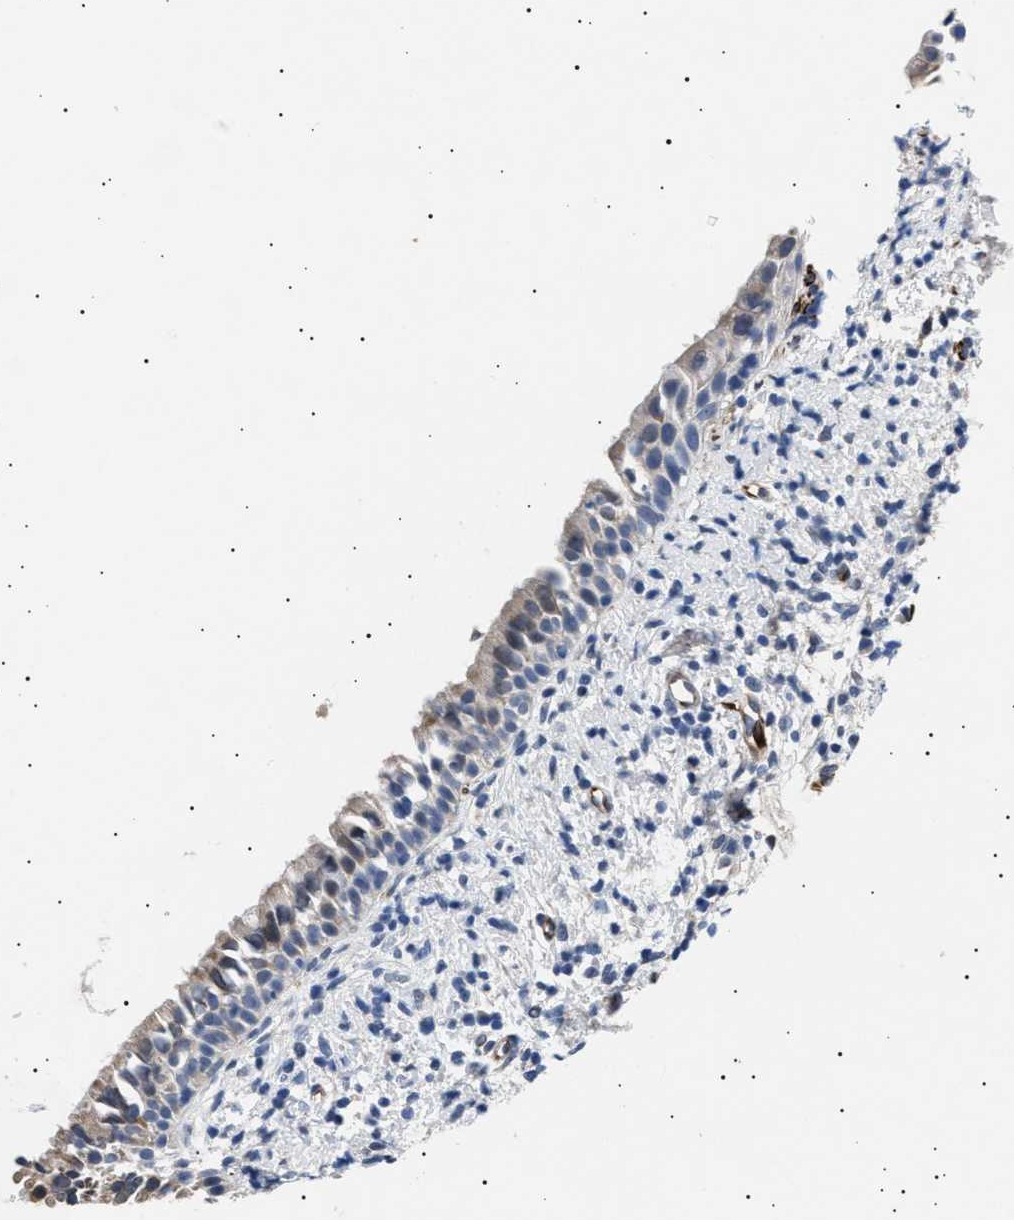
{"staining": {"intensity": "weak", "quantity": "25%-75%", "location": "cytoplasmic/membranous"}, "tissue": "nasopharynx", "cell_type": "Respiratory epithelial cells", "image_type": "normal", "snomed": [{"axis": "morphology", "description": "Normal tissue, NOS"}, {"axis": "topography", "description": "Nasopharynx"}], "caption": "Weak cytoplasmic/membranous staining is present in about 25%-75% of respiratory epithelial cells in normal nasopharynx.", "gene": "OLFML2A", "patient": {"sex": "male", "age": 22}}